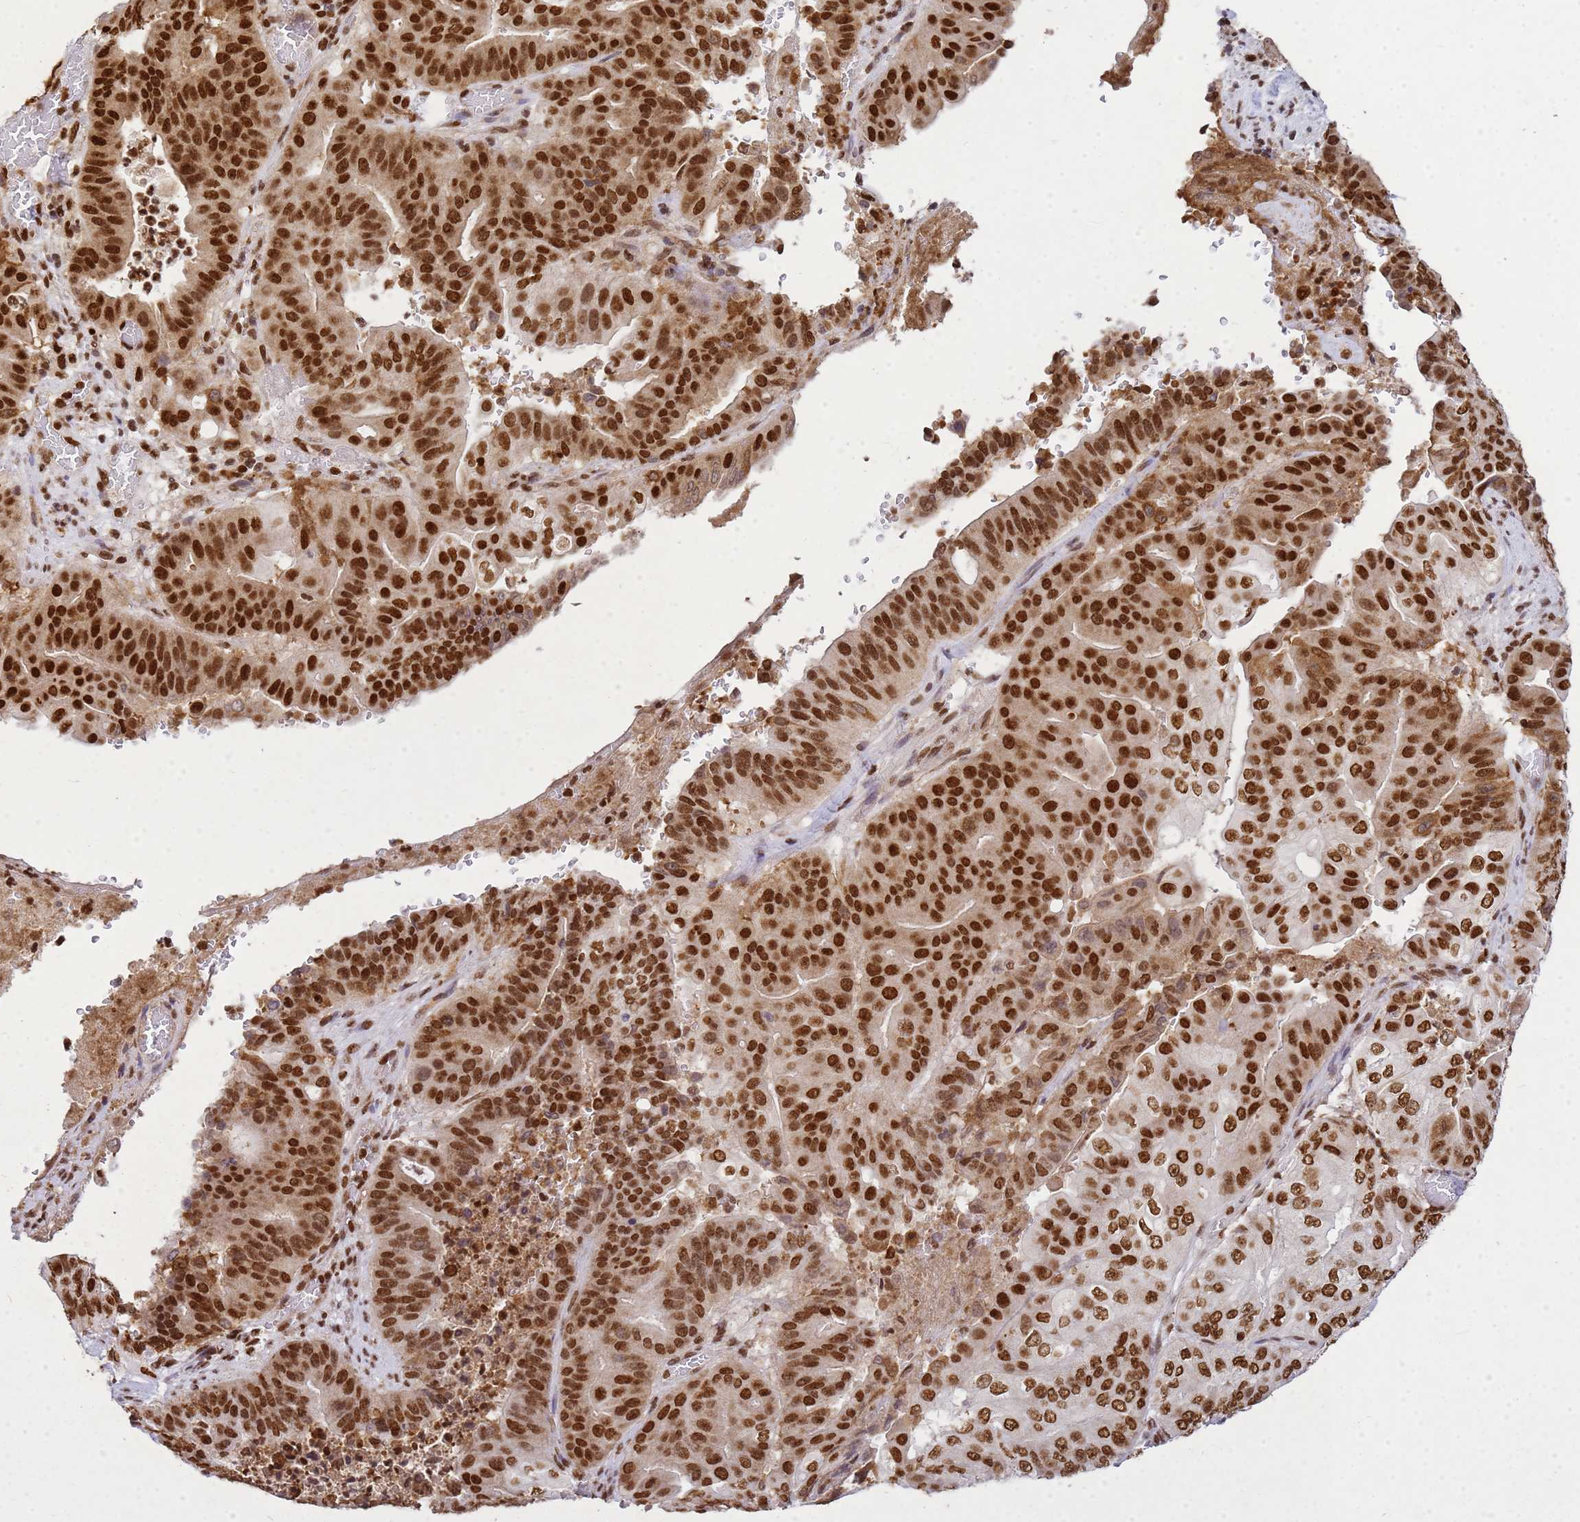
{"staining": {"intensity": "strong", "quantity": ">75%", "location": "nuclear"}, "tissue": "pancreatic cancer", "cell_type": "Tumor cells", "image_type": "cancer", "snomed": [{"axis": "morphology", "description": "Adenocarcinoma, NOS"}, {"axis": "topography", "description": "Pancreas"}], "caption": "Immunohistochemistry staining of pancreatic cancer, which exhibits high levels of strong nuclear positivity in about >75% of tumor cells indicating strong nuclear protein staining. The staining was performed using DAB (3,3'-diaminobenzidine) (brown) for protein detection and nuclei were counterstained in hematoxylin (blue).", "gene": "APEX1", "patient": {"sex": "female", "age": 77}}